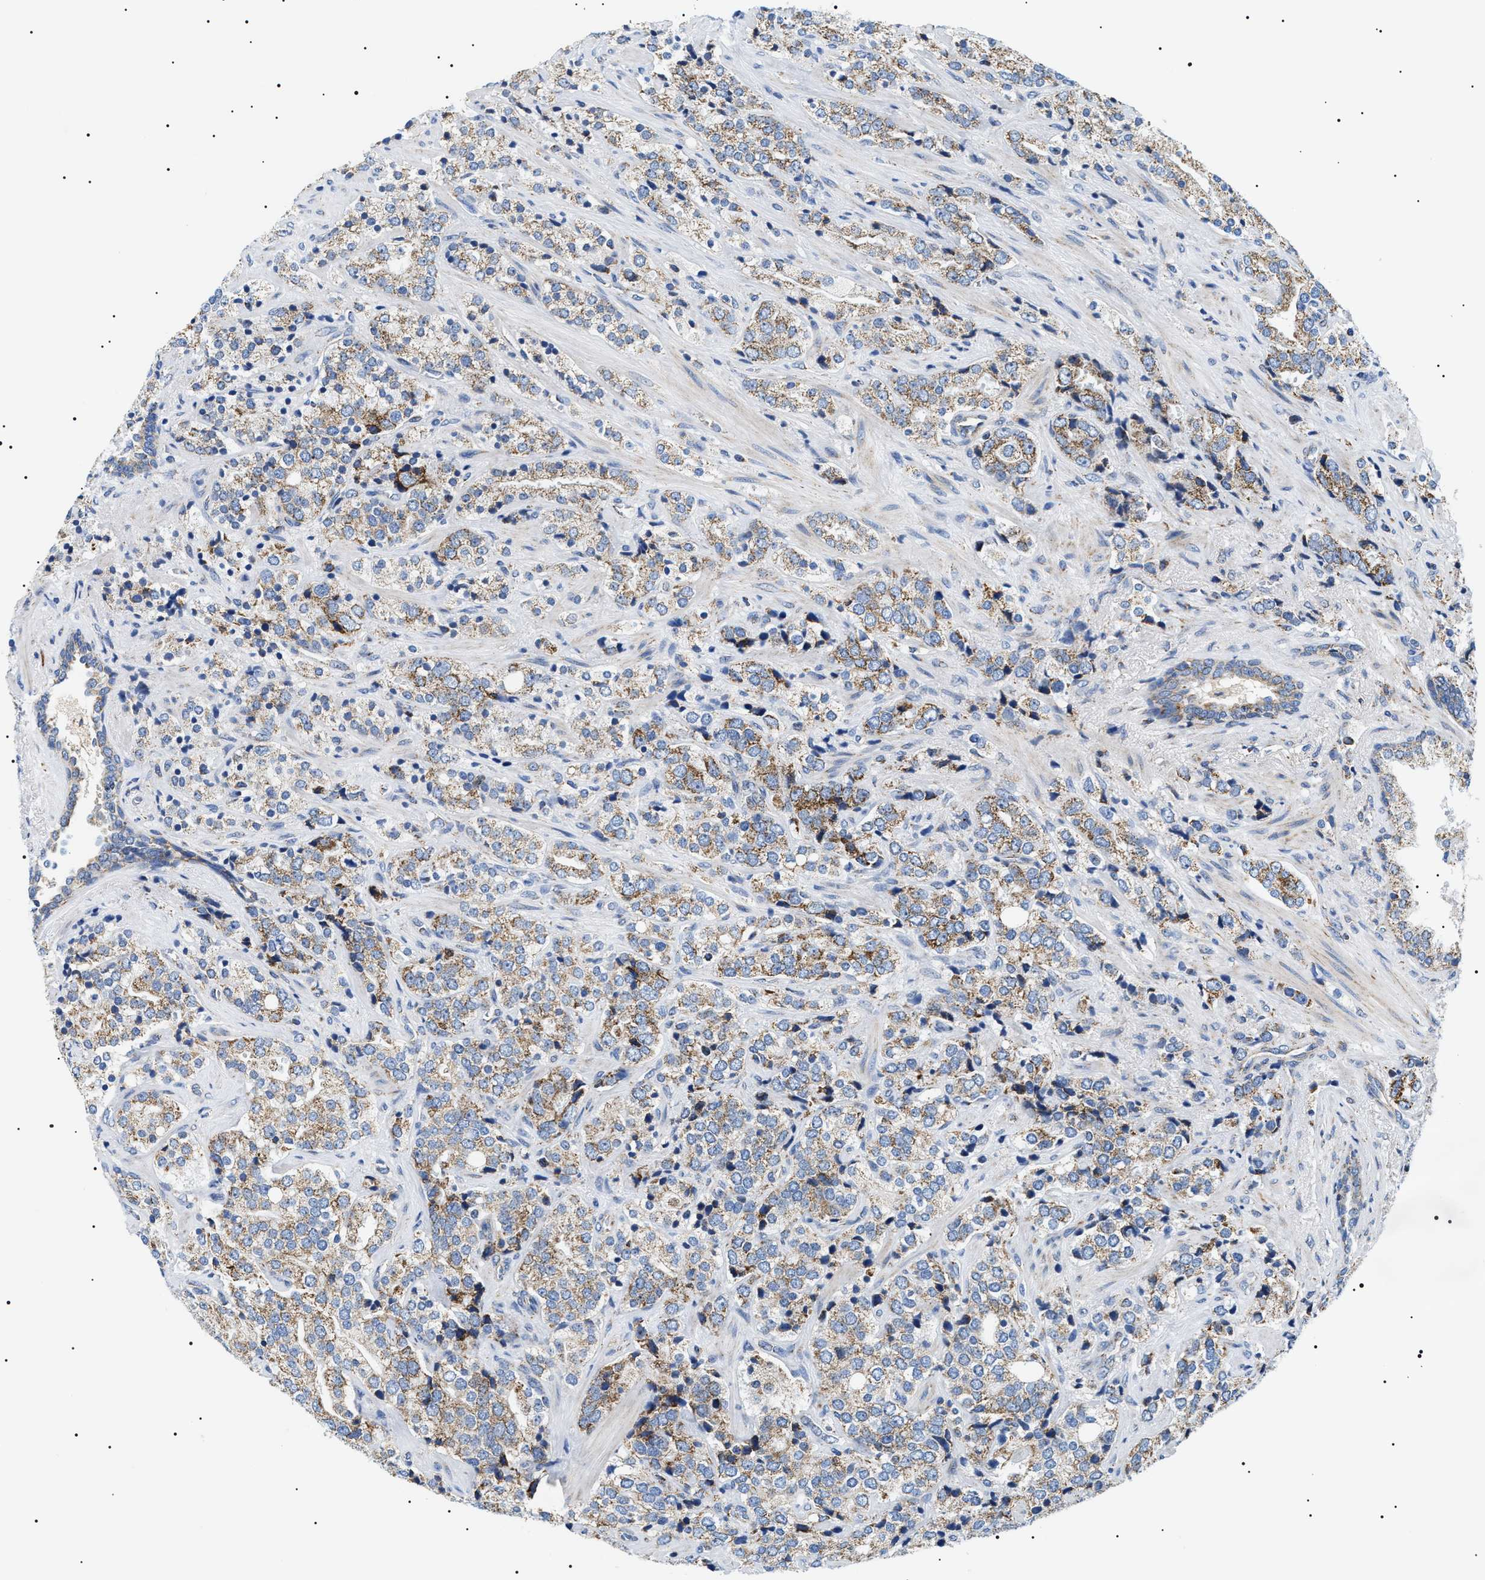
{"staining": {"intensity": "moderate", "quantity": "25%-75%", "location": "cytoplasmic/membranous"}, "tissue": "prostate cancer", "cell_type": "Tumor cells", "image_type": "cancer", "snomed": [{"axis": "morphology", "description": "Adenocarcinoma, High grade"}, {"axis": "topography", "description": "Prostate"}], "caption": "Prostate cancer (high-grade adenocarcinoma) stained with DAB immunohistochemistry (IHC) shows medium levels of moderate cytoplasmic/membranous staining in about 25%-75% of tumor cells.", "gene": "OXSM", "patient": {"sex": "male", "age": 71}}